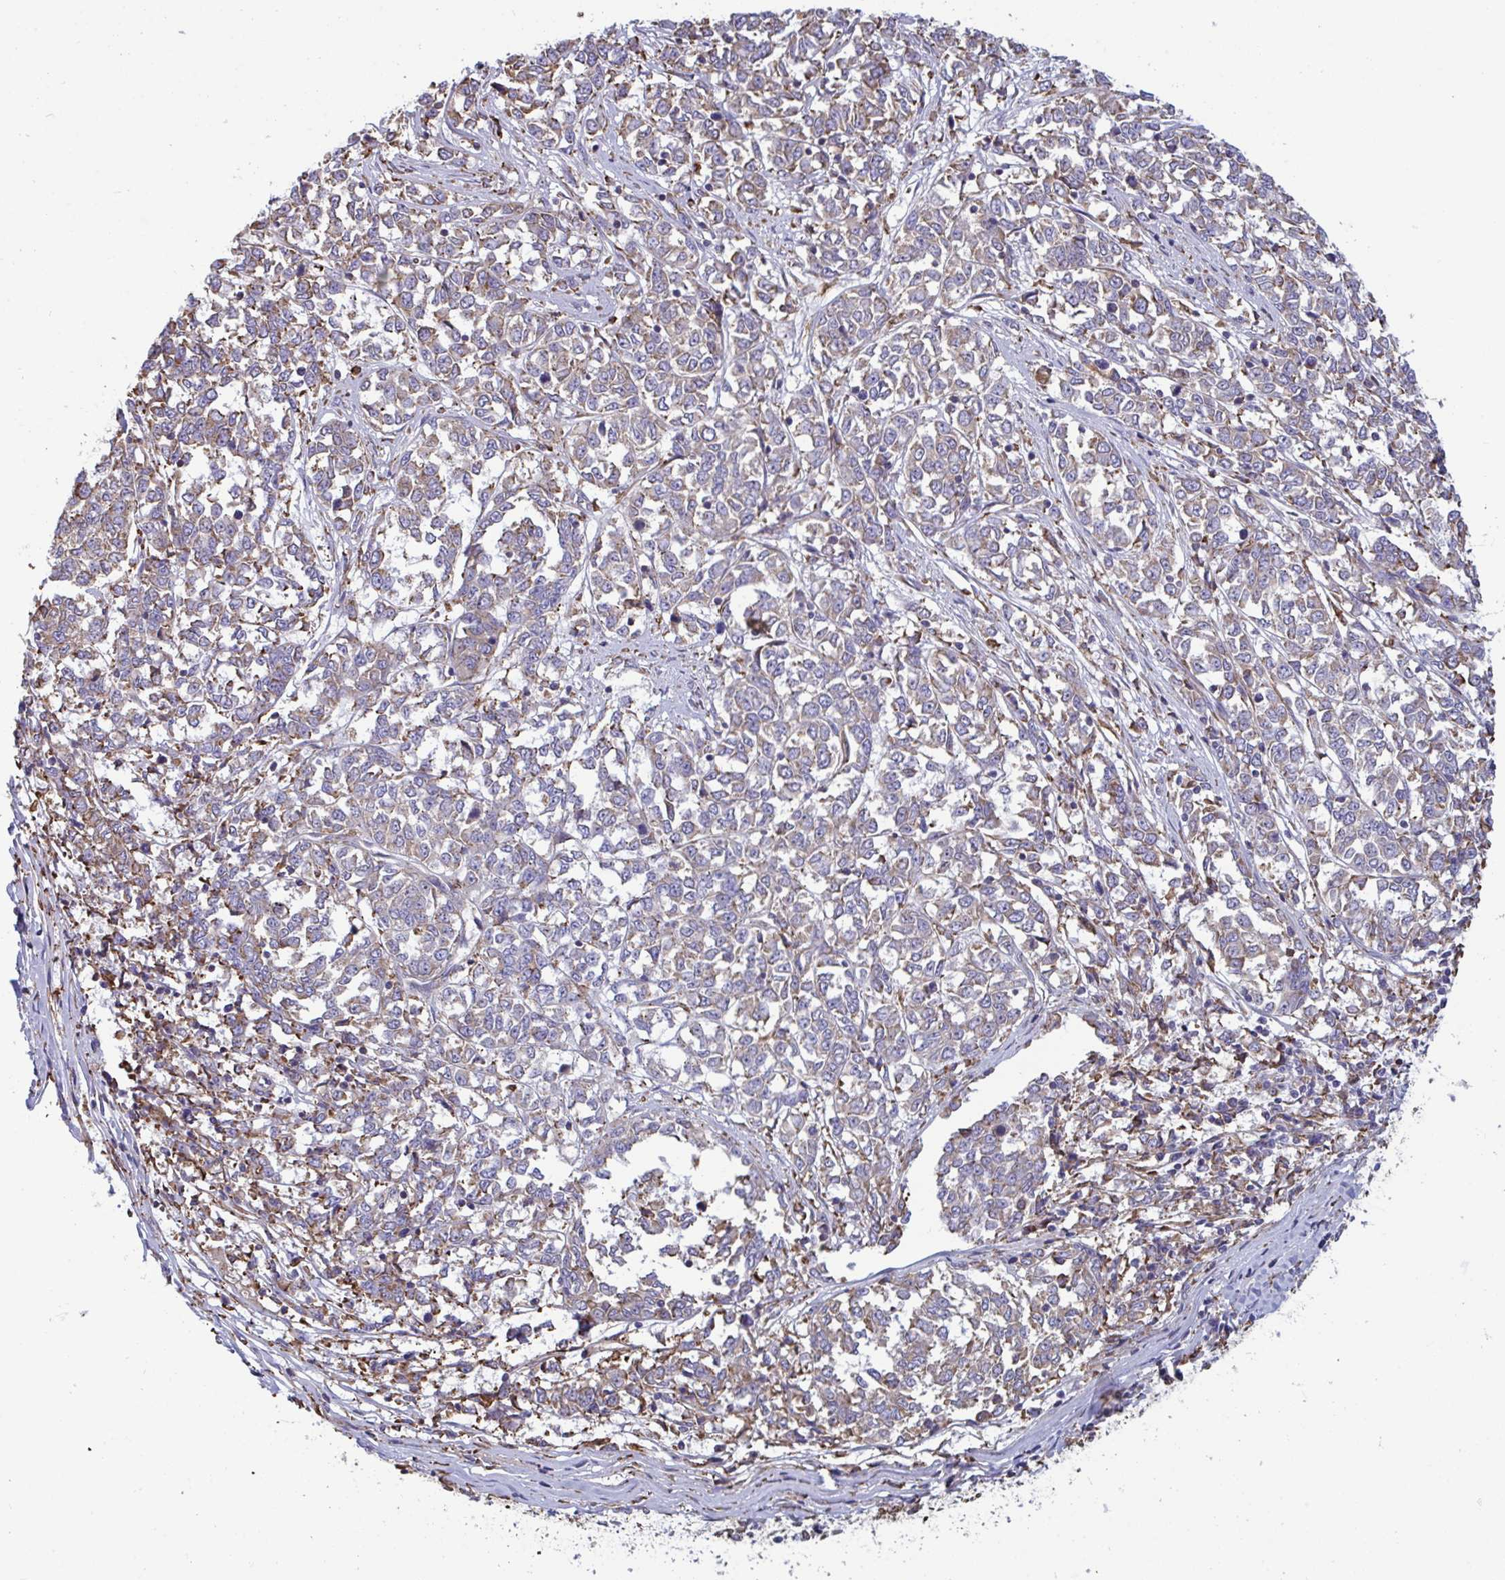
{"staining": {"intensity": "weak", "quantity": "25%-75%", "location": "cytoplasmic/membranous"}, "tissue": "melanoma", "cell_type": "Tumor cells", "image_type": "cancer", "snomed": [{"axis": "morphology", "description": "Malignant melanoma, NOS"}, {"axis": "topography", "description": "Skin"}], "caption": "Melanoma tissue demonstrates weak cytoplasmic/membranous expression in about 25%-75% of tumor cells, visualized by immunohistochemistry.", "gene": "MYMK", "patient": {"sex": "female", "age": 72}}